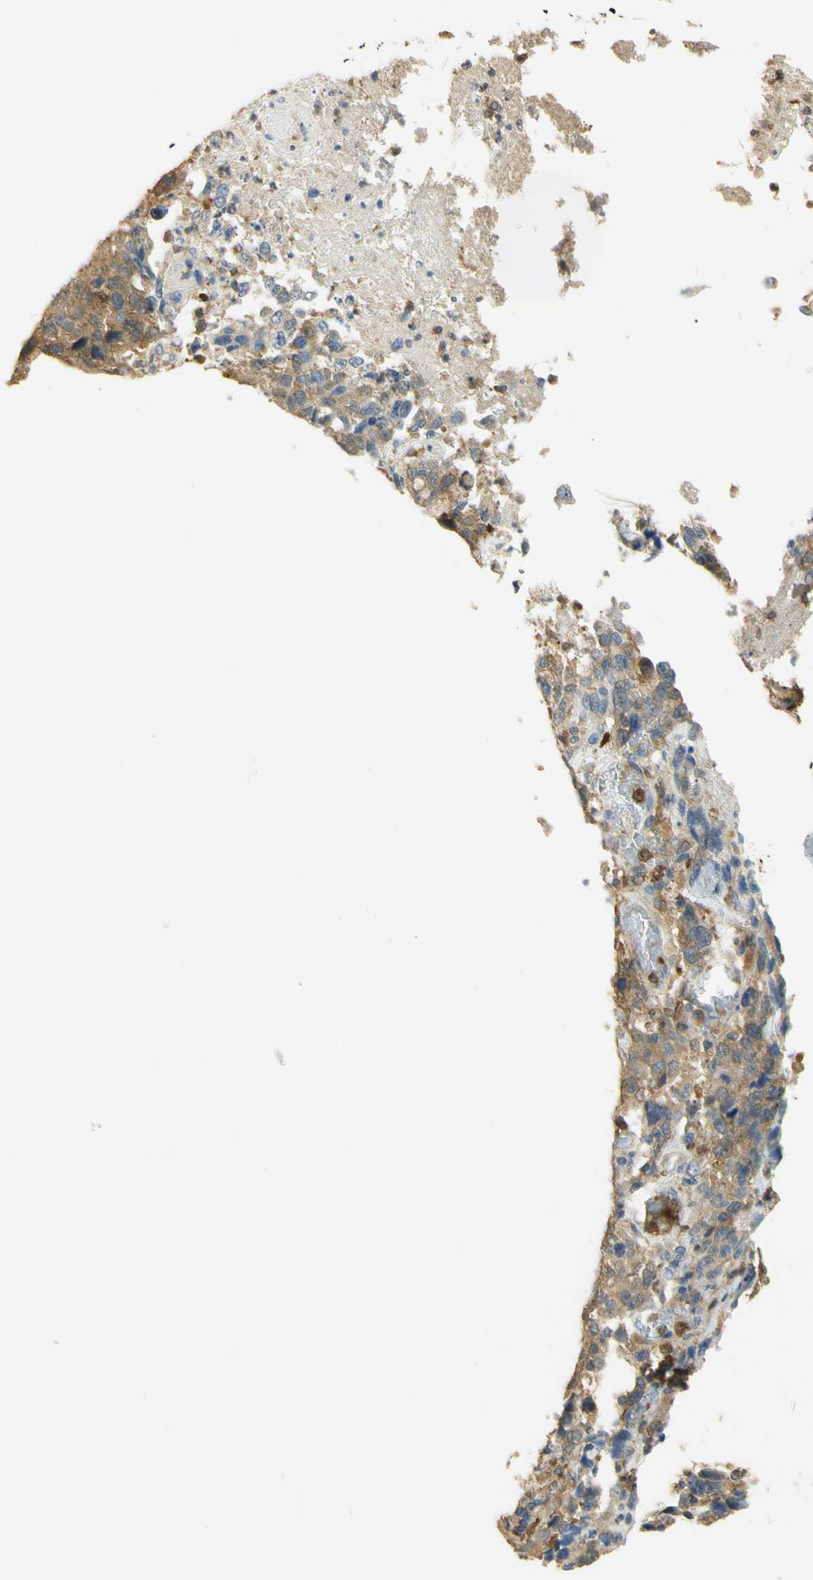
{"staining": {"intensity": "moderate", "quantity": ">75%", "location": "cytoplasmic/membranous"}, "tissue": "stomach cancer", "cell_type": "Tumor cells", "image_type": "cancer", "snomed": [{"axis": "morphology", "description": "Normal tissue, NOS"}, {"axis": "morphology", "description": "Adenocarcinoma, NOS"}, {"axis": "topography", "description": "Stomach"}], "caption": "A medium amount of moderate cytoplasmic/membranous expression is identified in approximately >75% of tumor cells in stomach cancer (adenocarcinoma) tissue. The staining was performed using DAB (3,3'-diaminobenzidine) to visualize the protein expression in brown, while the nuclei were stained in blue with hematoxylin (Magnification: 20x).", "gene": "PAK1", "patient": {"sex": "male", "age": 48}}